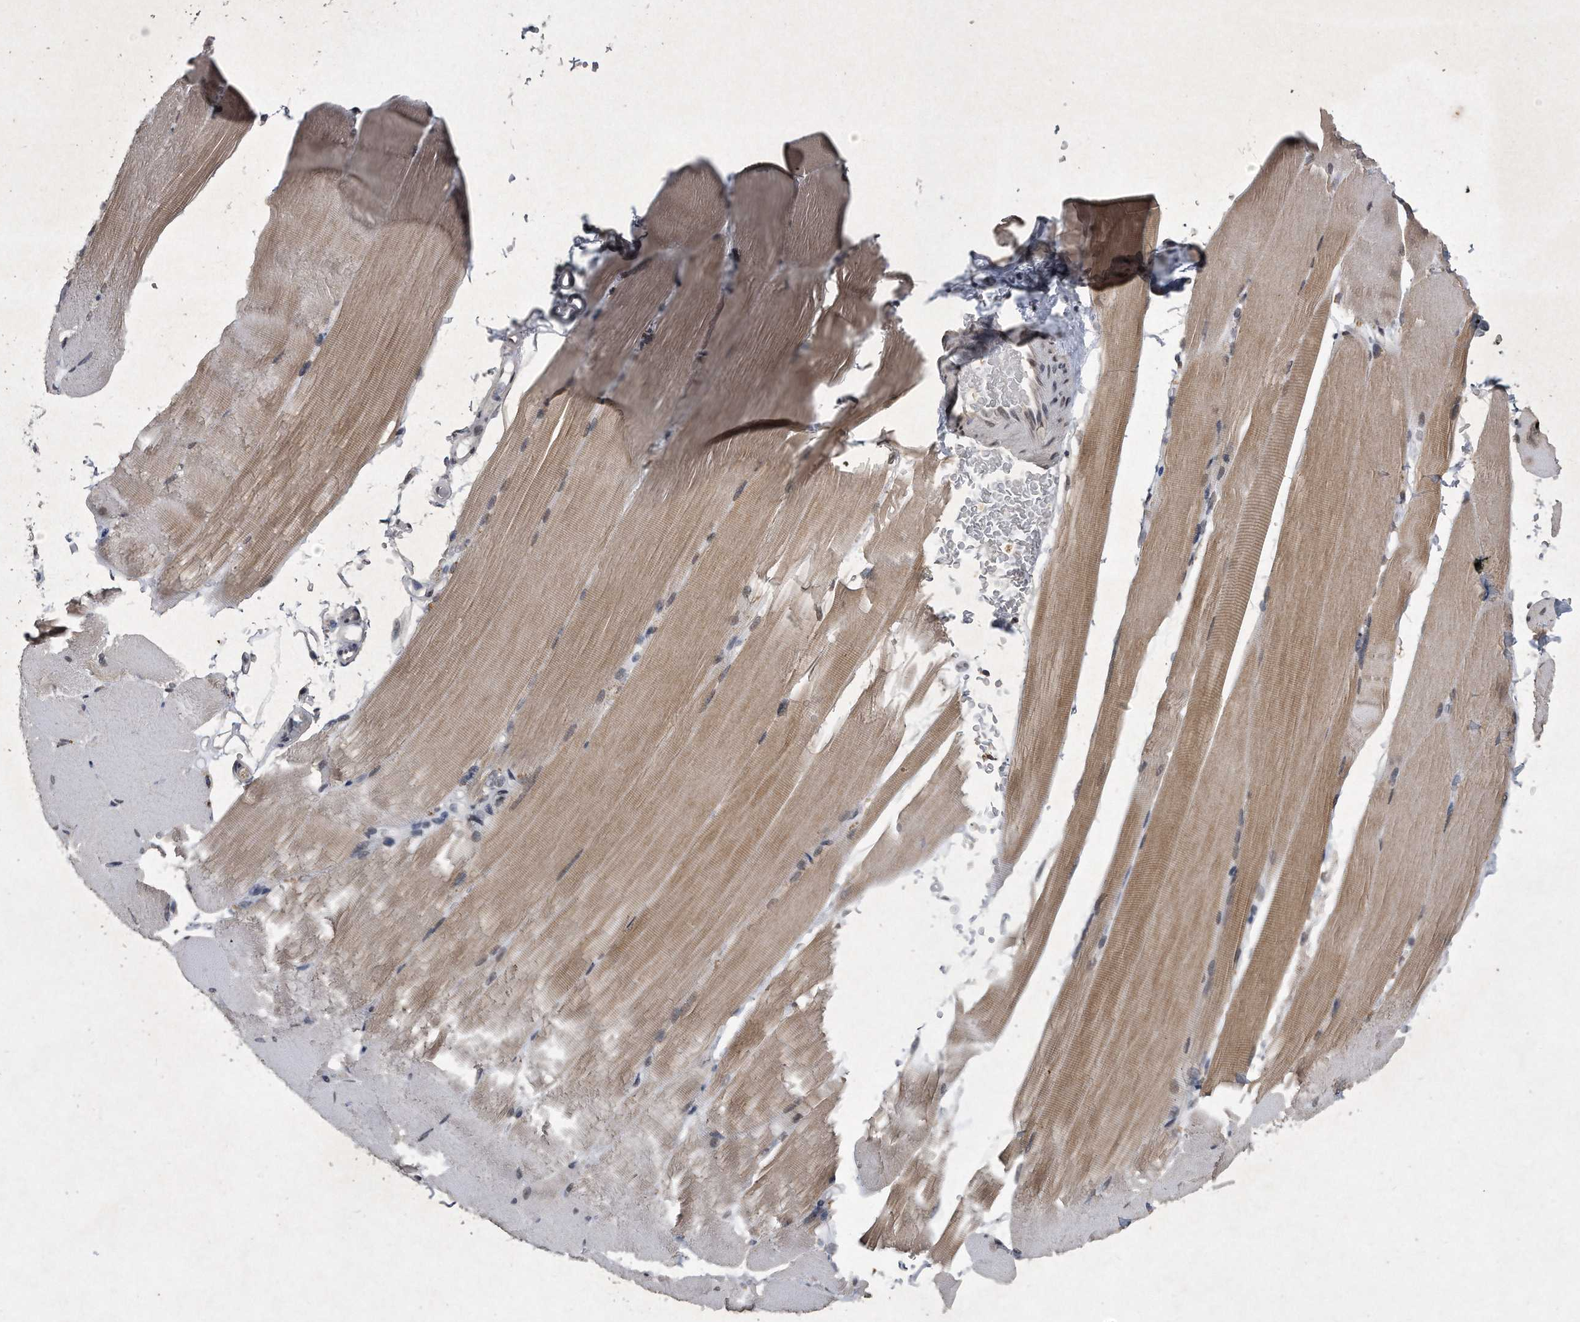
{"staining": {"intensity": "weak", "quantity": "25%-75%", "location": "cytoplasmic/membranous,nuclear"}, "tissue": "skeletal muscle", "cell_type": "Myocytes", "image_type": "normal", "snomed": [{"axis": "morphology", "description": "Normal tissue, NOS"}, {"axis": "topography", "description": "Skeletal muscle"}, {"axis": "topography", "description": "Parathyroid gland"}], "caption": "The histopathology image reveals immunohistochemical staining of unremarkable skeletal muscle. There is weak cytoplasmic/membranous,nuclear expression is present in about 25%-75% of myocytes.", "gene": "CRYZL1", "patient": {"sex": "female", "age": 37}}